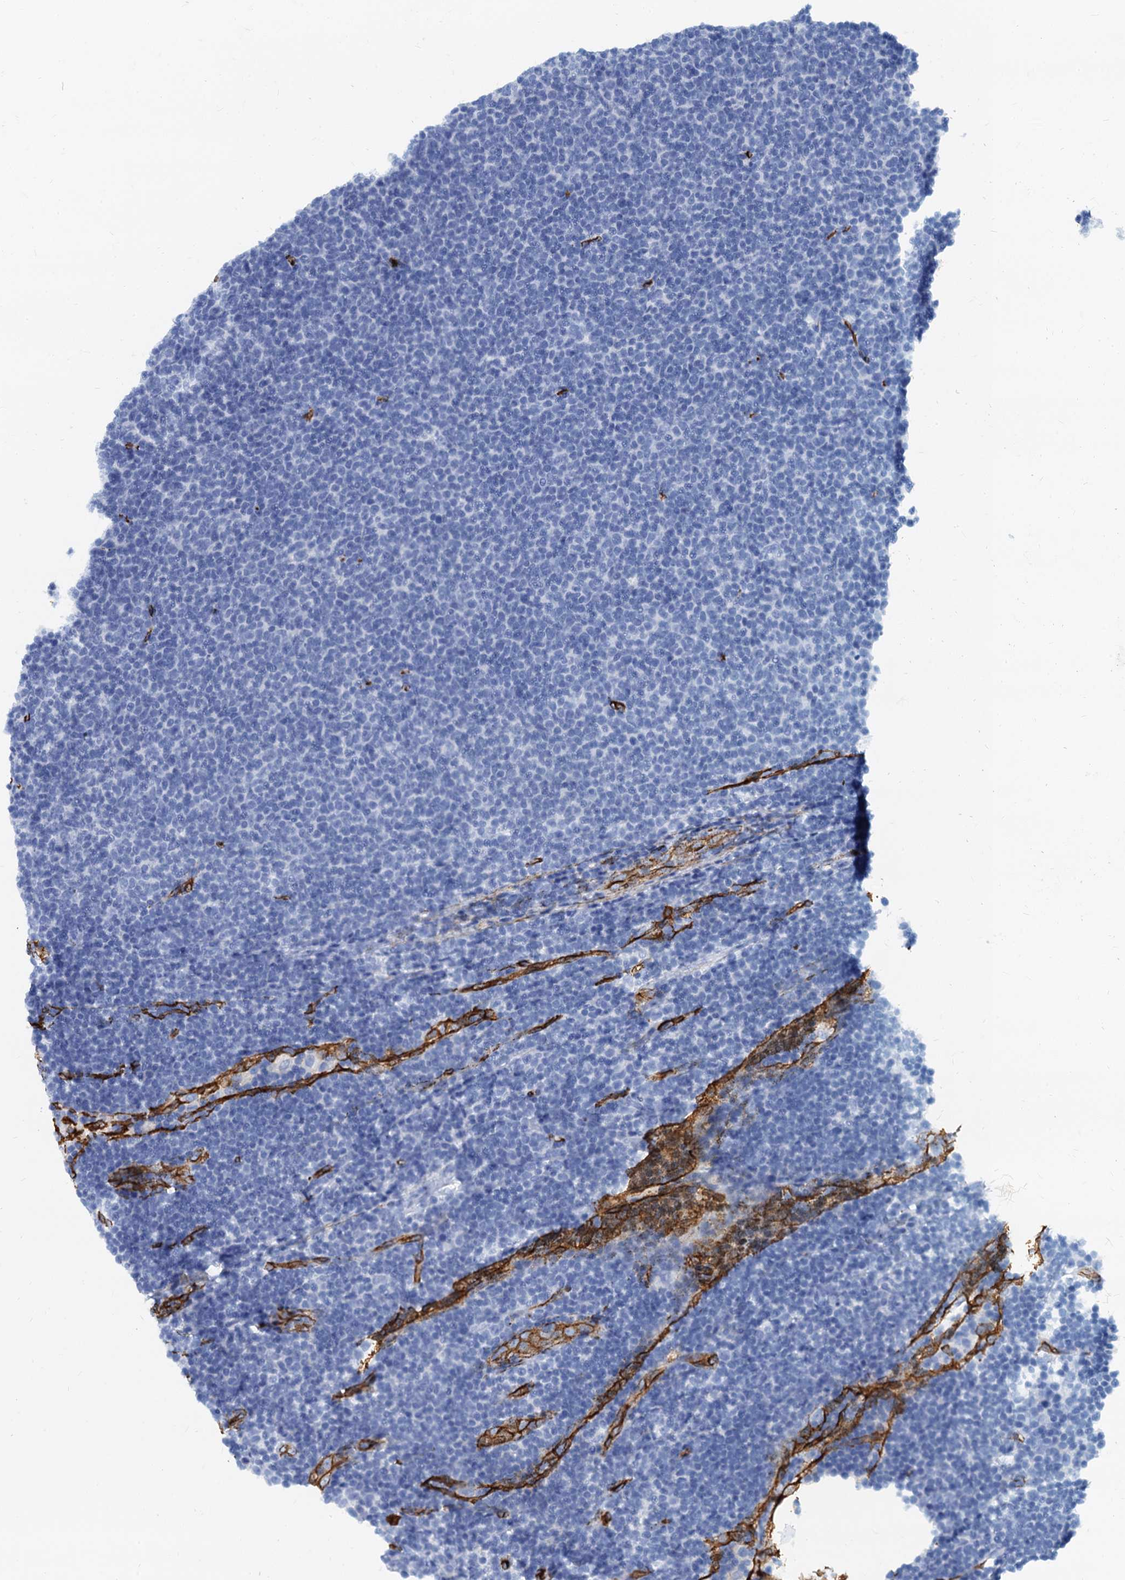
{"staining": {"intensity": "negative", "quantity": "none", "location": "none"}, "tissue": "lymphoma", "cell_type": "Tumor cells", "image_type": "cancer", "snomed": [{"axis": "morphology", "description": "Malignant lymphoma, non-Hodgkin's type, Low grade"}, {"axis": "topography", "description": "Lymph node"}], "caption": "Tumor cells show no significant protein expression in lymphoma. (Stains: DAB immunohistochemistry (IHC) with hematoxylin counter stain, Microscopy: brightfield microscopy at high magnification).", "gene": "CAVIN2", "patient": {"sex": "male", "age": 66}}